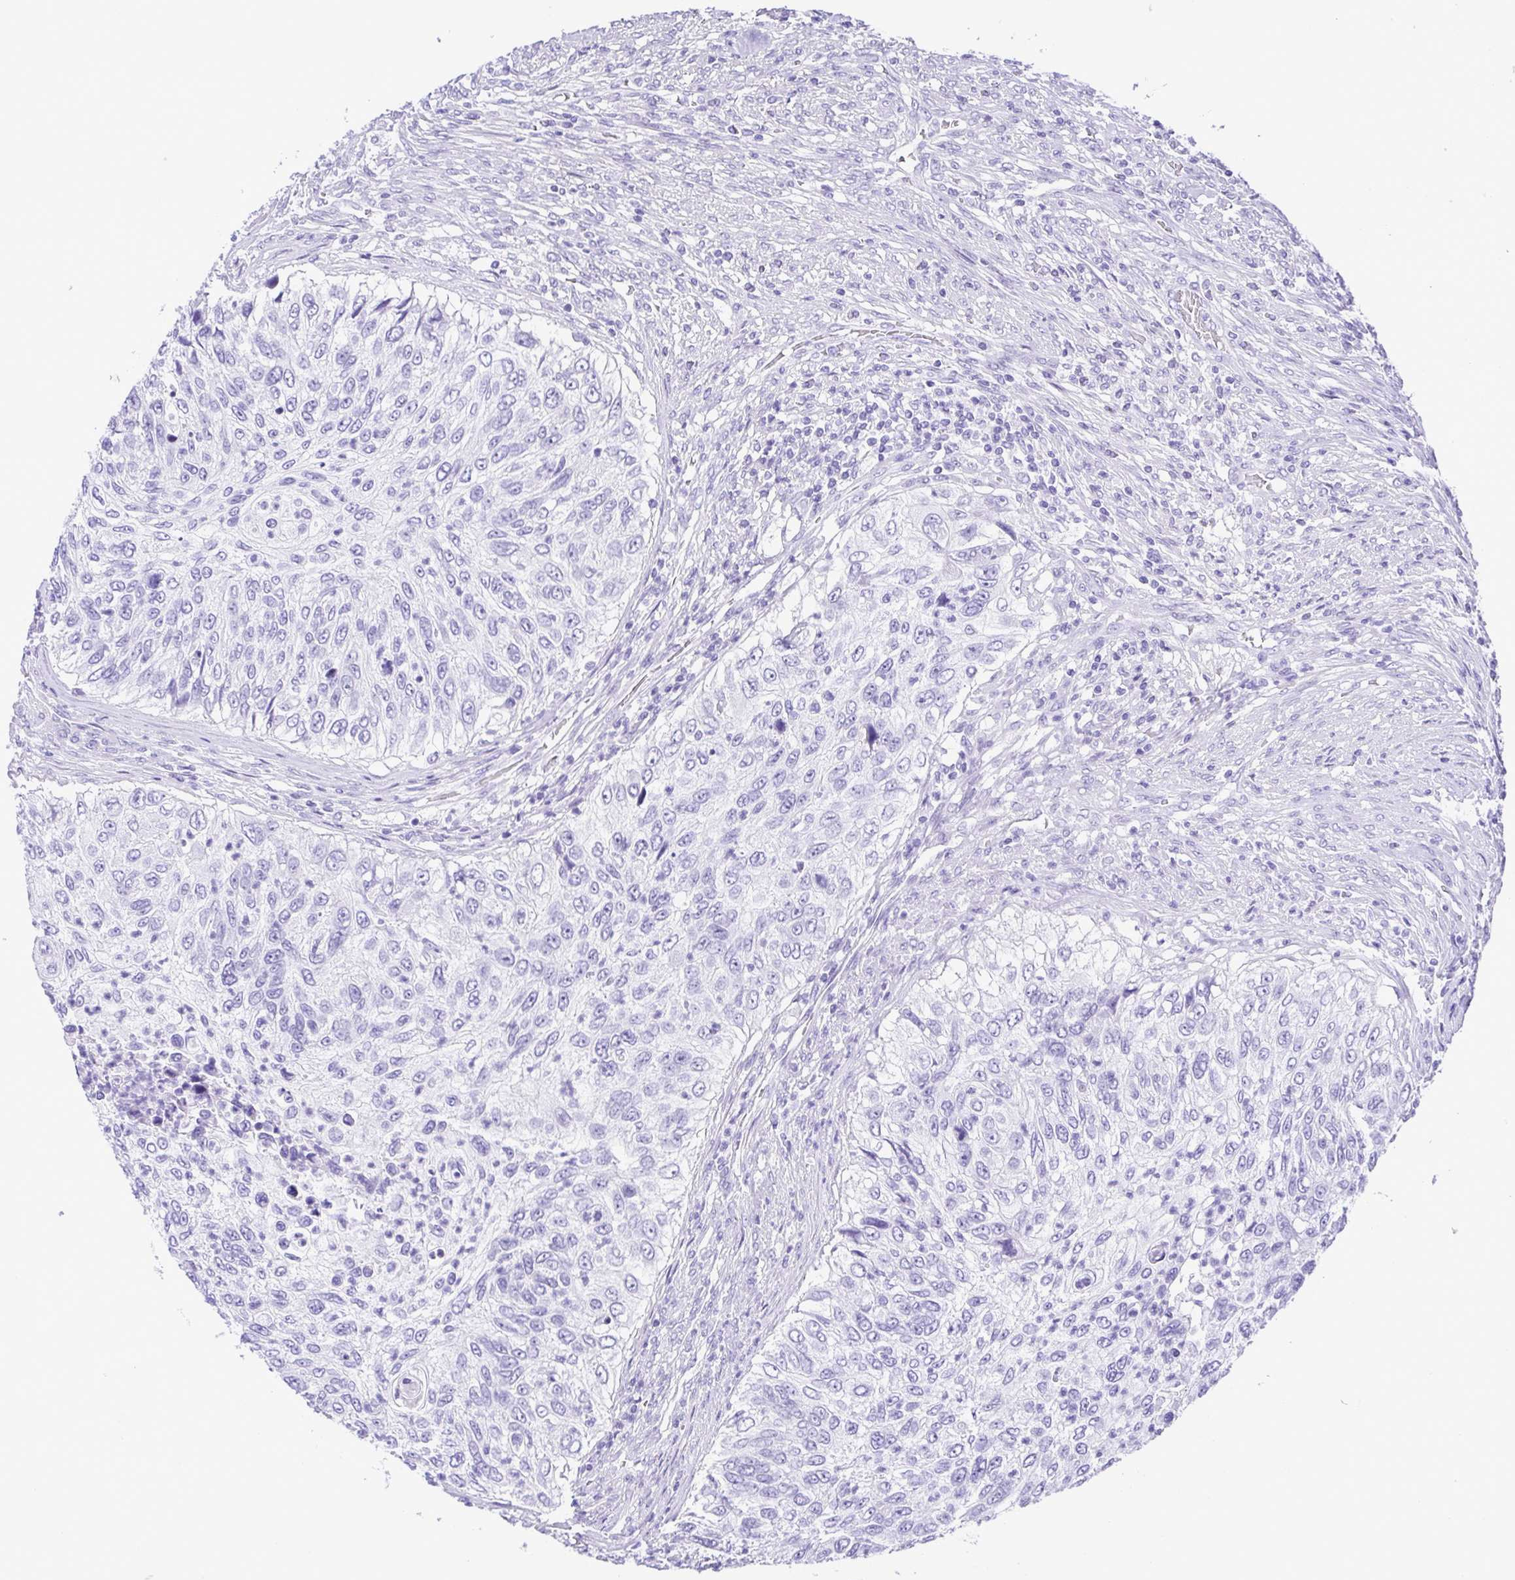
{"staining": {"intensity": "negative", "quantity": "none", "location": "none"}, "tissue": "urothelial cancer", "cell_type": "Tumor cells", "image_type": "cancer", "snomed": [{"axis": "morphology", "description": "Urothelial carcinoma, High grade"}, {"axis": "topography", "description": "Urinary bladder"}], "caption": "Immunohistochemistry (IHC) image of neoplastic tissue: human high-grade urothelial carcinoma stained with DAB (3,3'-diaminobenzidine) displays no significant protein staining in tumor cells.", "gene": "PAK3", "patient": {"sex": "female", "age": 60}}